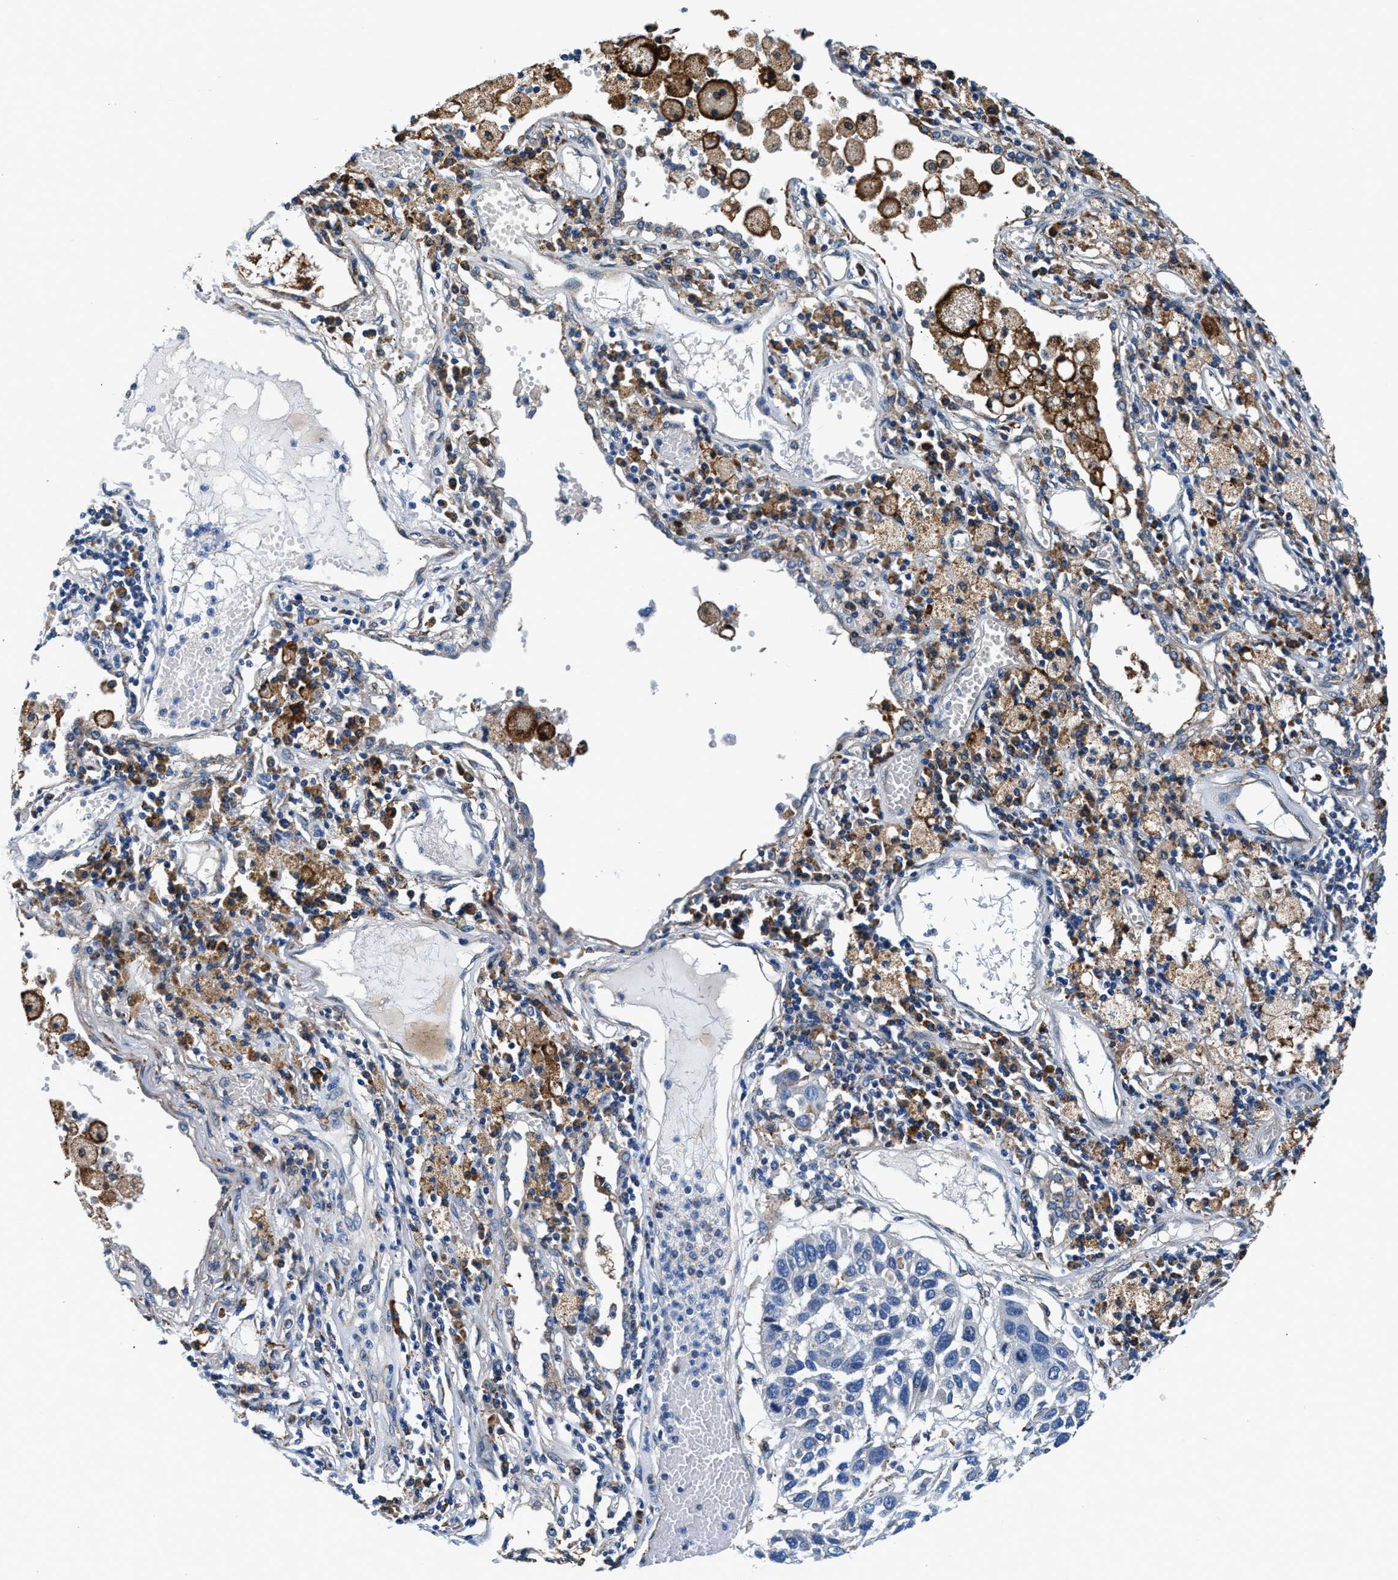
{"staining": {"intensity": "negative", "quantity": "none", "location": "none"}, "tissue": "lung cancer", "cell_type": "Tumor cells", "image_type": "cancer", "snomed": [{"axis": "morphology", "description": "Squamous cell carcinoma, NOS"}, {"axis": "topography", "description": "Lung"}], "caption": "There is no significant expression in tumor cells of lung squamous cell carcinoma.", "gene": "SLFN11", "patient": {"sex": "male", "age": 71}}